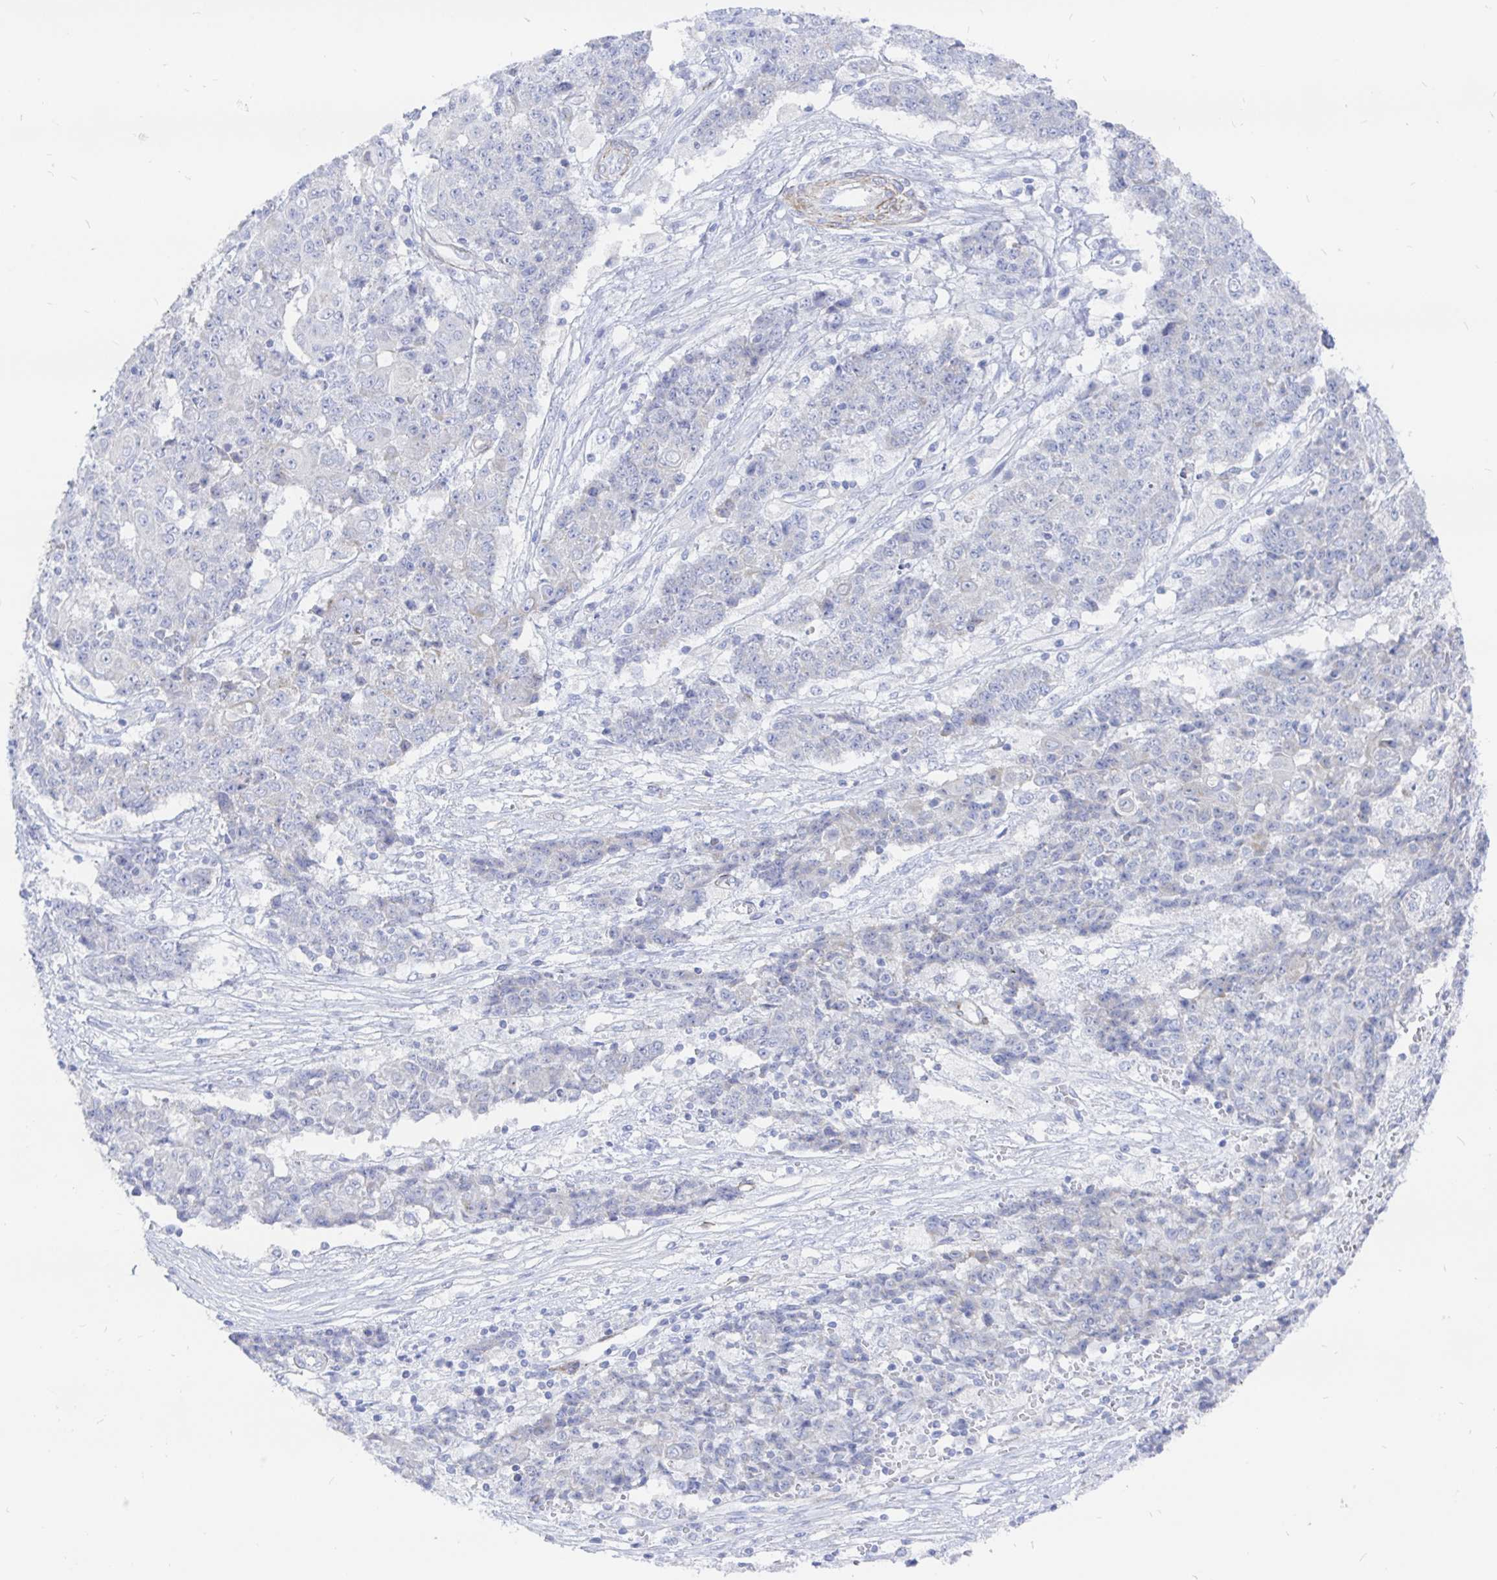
{"staining": {"intensity": "negative", "quantity": "none", "location": "none"}, "tissue": "ovarian cancer", "cell_type": "Tumor cells", "image_type": "cancer", "snomed": [{"axis": "morphology", "description": "Carcinoma, endometroid"}, {"axis": "topography", "description": "Ovary"}], "caption": "Tumor cells are negative for protein expression in human ovarian cancer (endometroid carcinoma).", "gene": "COX16", "patient": {"sex": "female", "age": 42}}